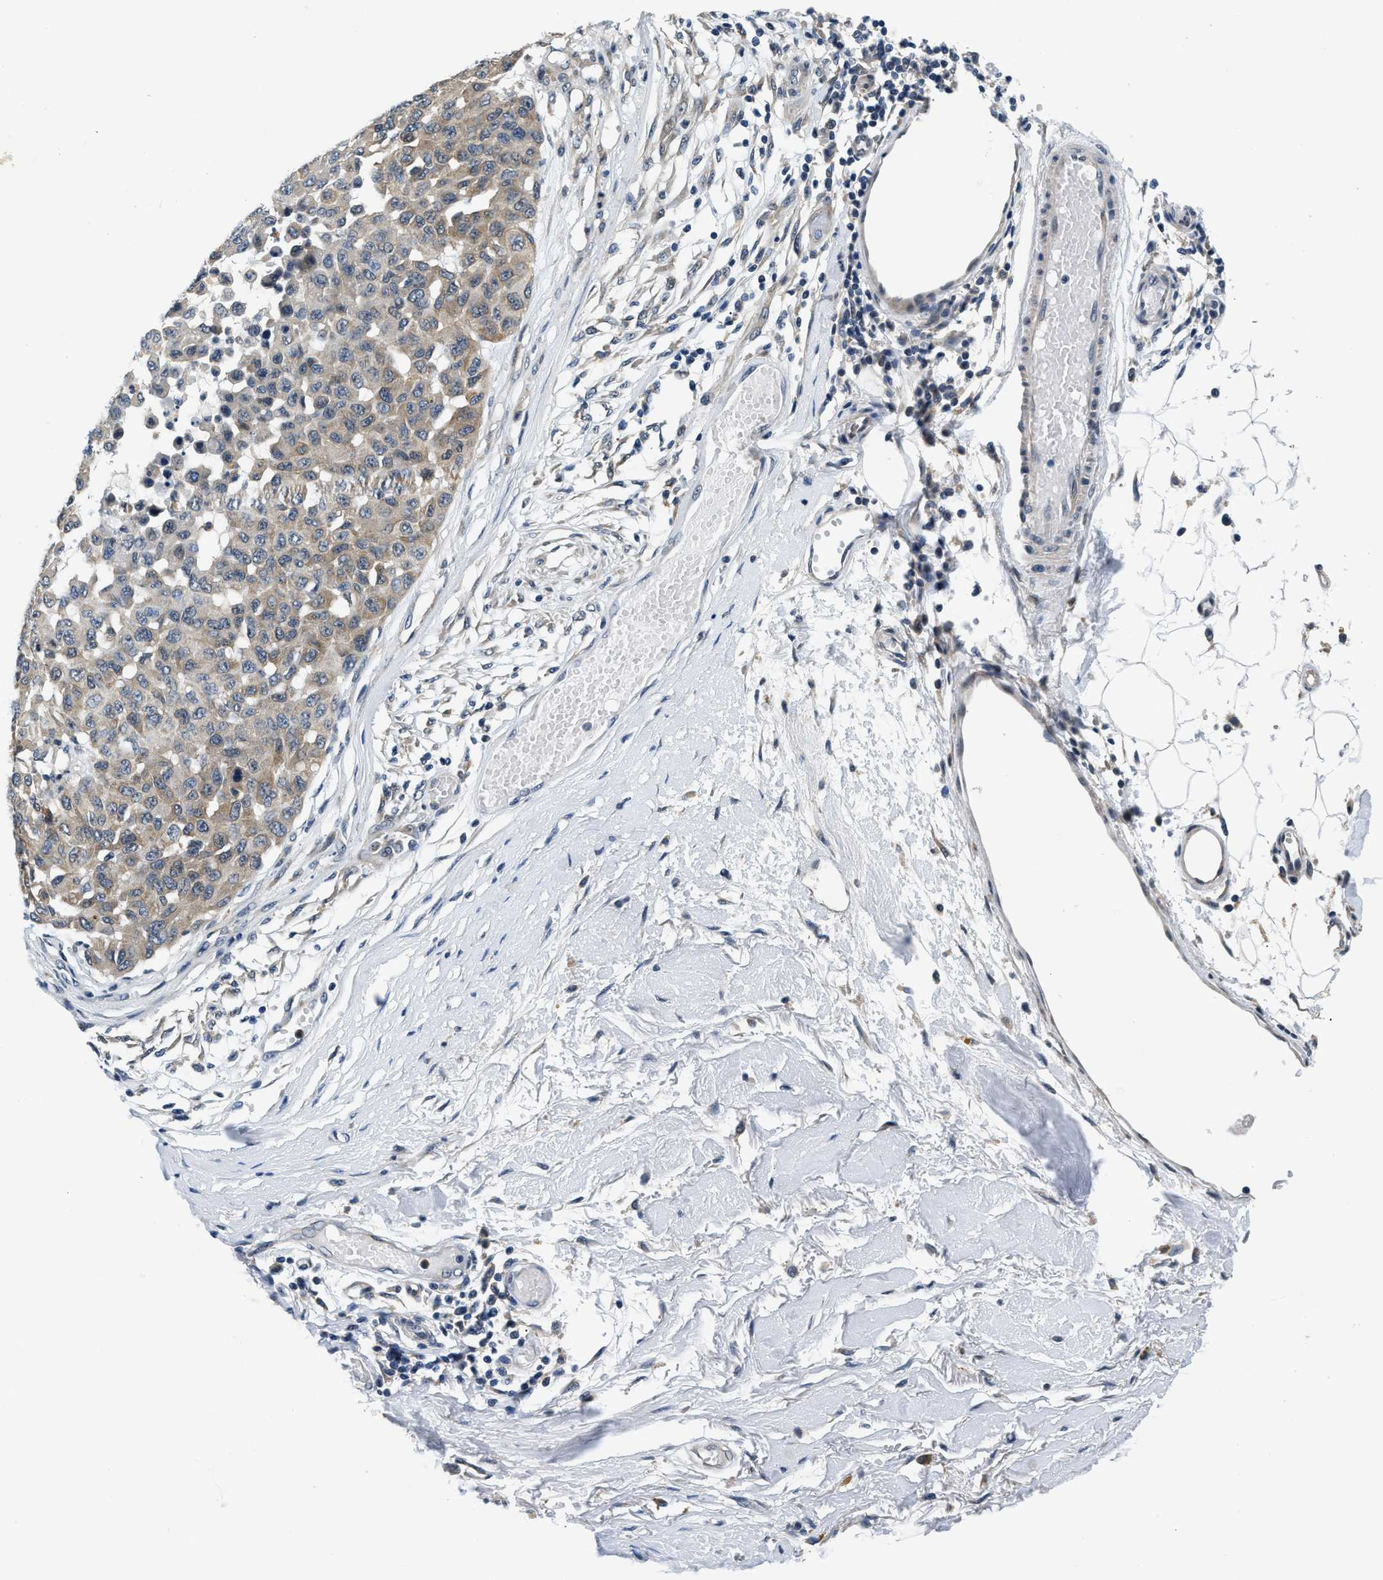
{"staining": {"intensity": "moderate", "quantity": "<25%", "location": "cytoplasmic/membranous"}, "tissue": "melanoma", "cell_type": "Tumor cells", "image_type": "cancer", "snomed": [{"axis": "morphology", "description": "Normal tissue, NOS"}, {"axis": "morphology", "description": "Malignant melanoma, NOS"}, {"axis": "topography", "description": "Skin"}], "caption": "Protein analysis of melanoma tissue reveals moderate cytoplasmic/membranous expression in about <25% of tumor cells.", "gene": "SMAD4", "patient": {"sex": "male", "age": 62}}